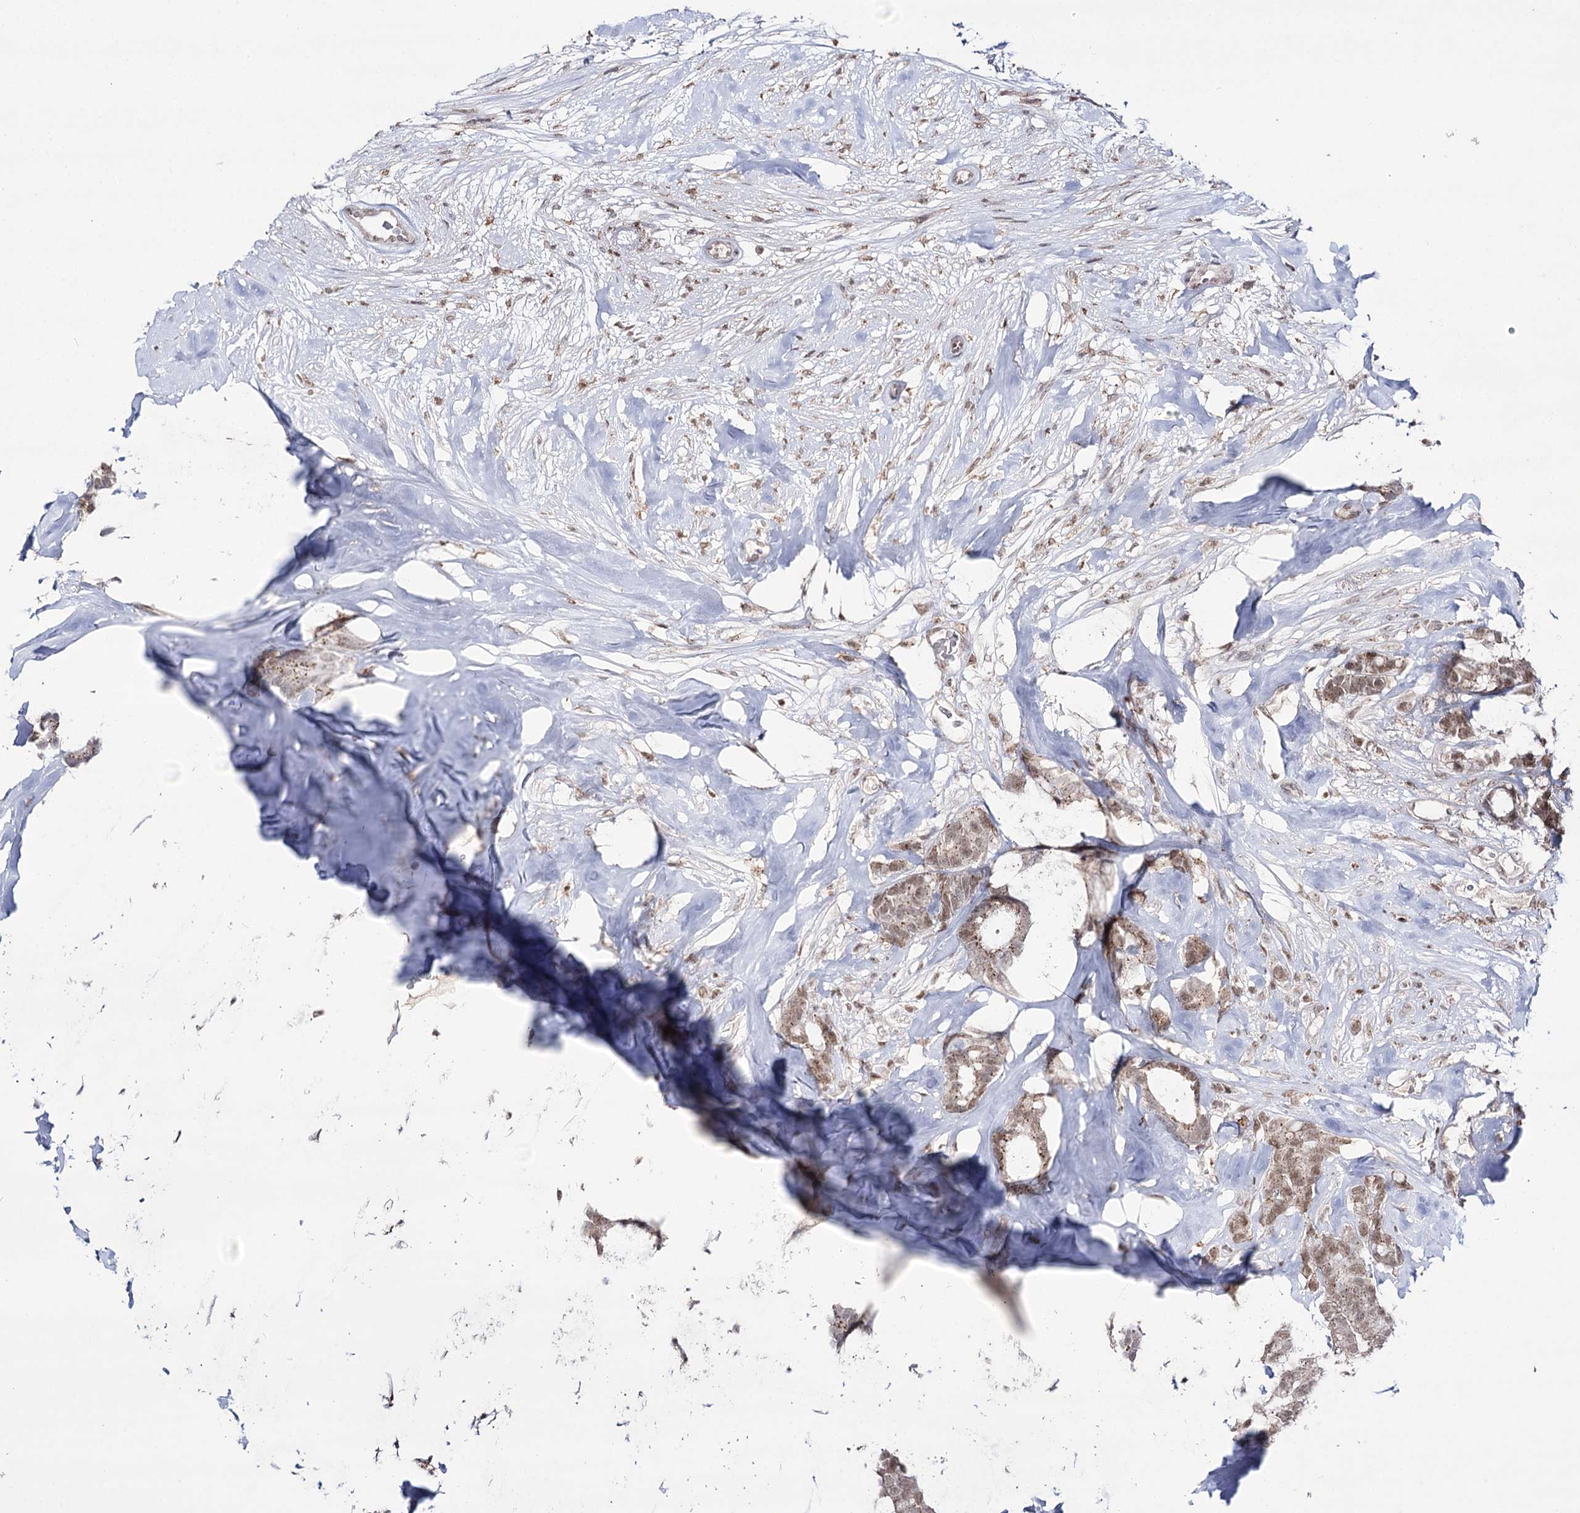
{"staining": {"intensity": "weak", "quantity": ">75%", "location": "cytoplasmic/membranous,nuclear"}, "tissue": "breast cancer", "cell_type": "Tumor cells", "image_type": "cancer", "snomed": [{"axis": "morphology", "description": "Duct carcinoma"}, {"axis": "topography", "description": "Breast"}], "caption": "Human breast cancer stained with a brown dye displays weak cytoplasmic/membranous and nuclear positive staining in about >75% of tumor cells.", "gene": "VGLL4", "patient": {"sex": "female", "age": 87}}